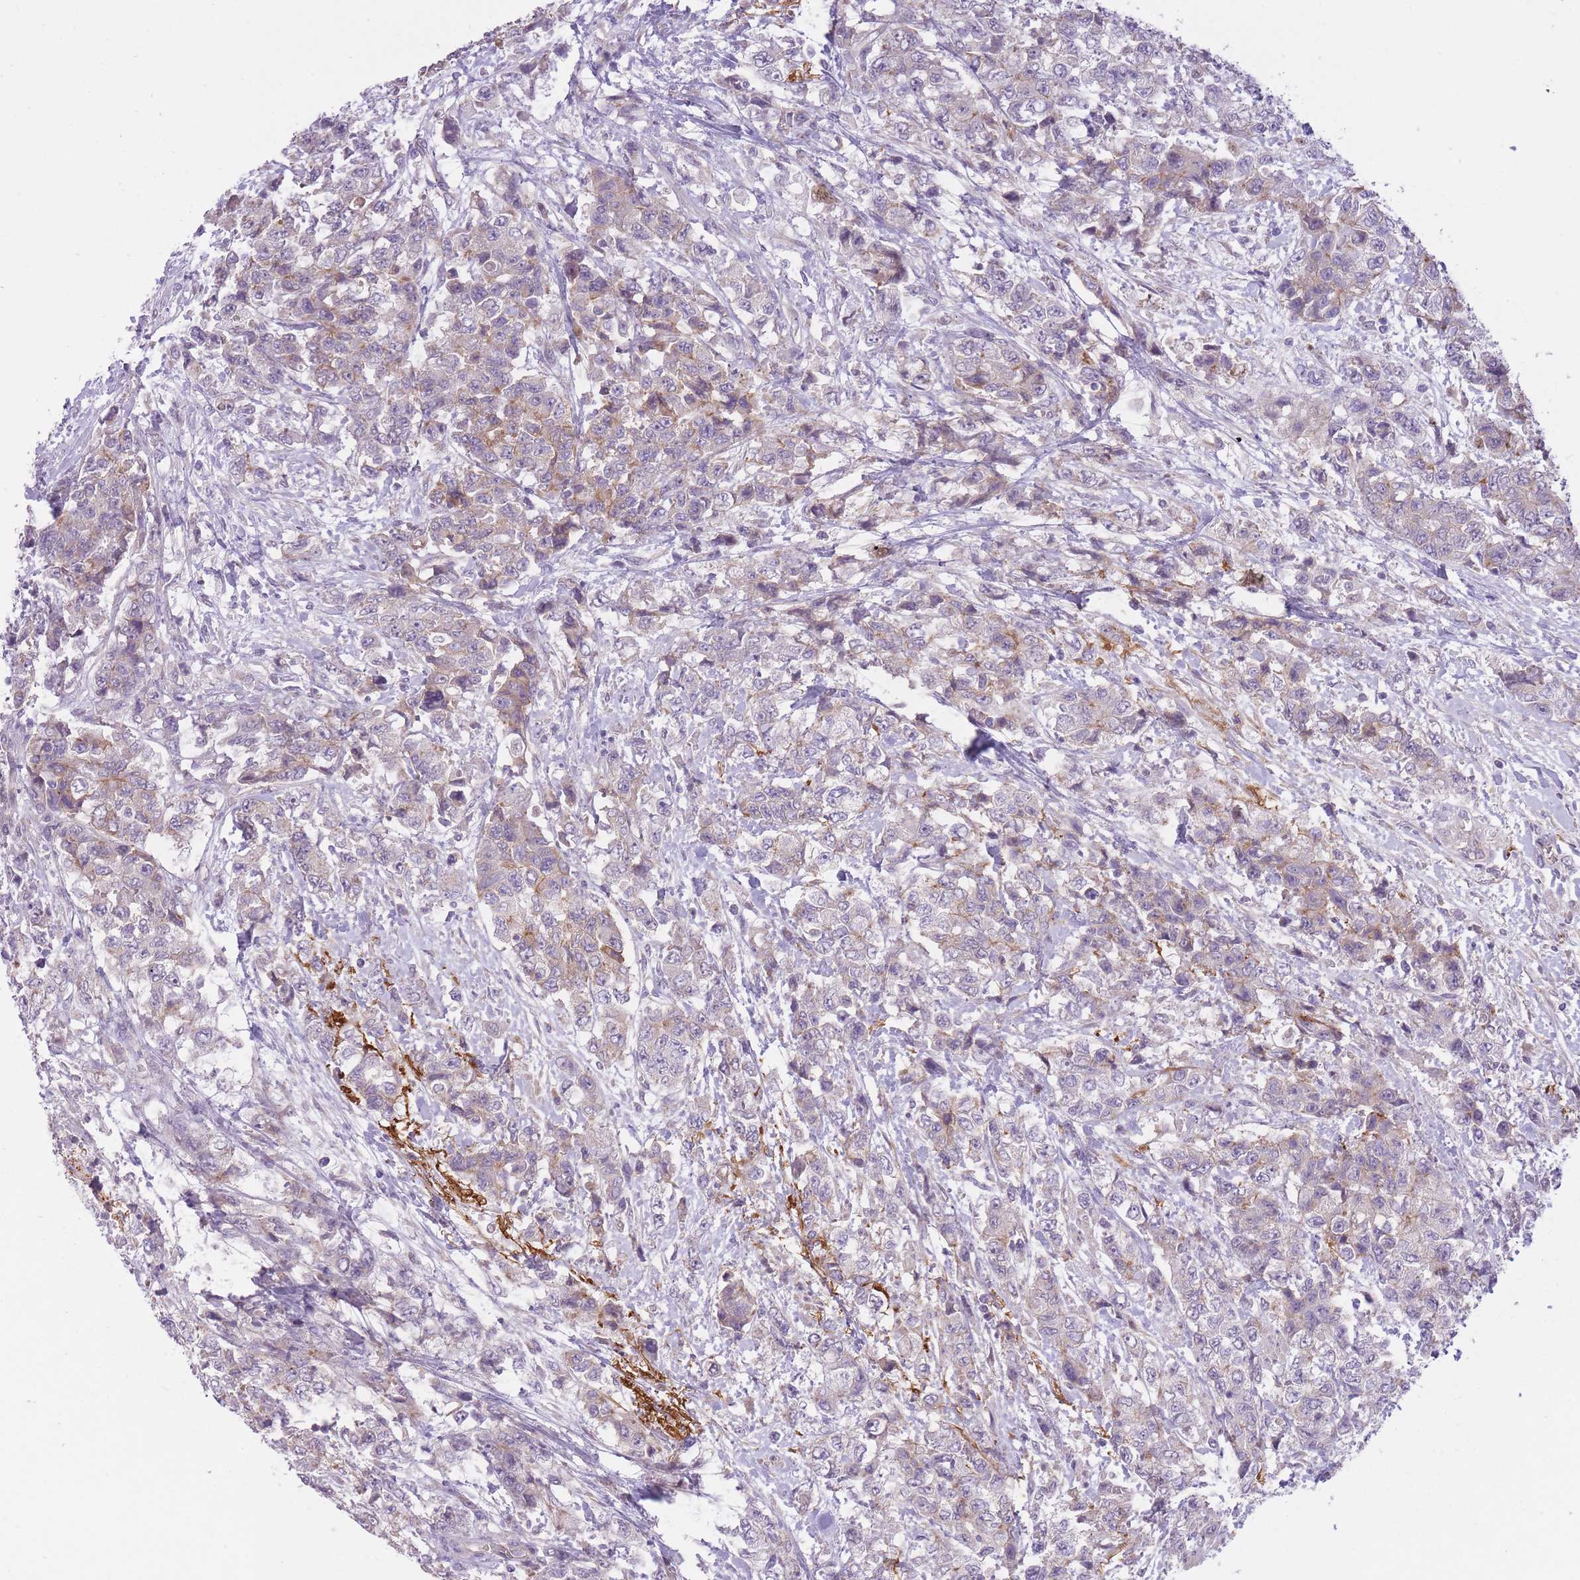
{"staining": {"intensity": "weak", "quantity": "25%-75%", "location": "cytoplasmic/membranous"}, "tissue": "urothelial cancer", "cell_type": "Tumor cells", "image_type": "cancer", "snomed": [{"axis": "morphology", "description": "Urothelial carcinoma, High grade"}, {"axis": "topography", "description": "Urinary bladder"}], "caption": "Protein expression analysis of human high-grade urothelial carcinoma reveals weak cytoplasmic/membranous expression in about 25%-75% of tumor cells. The protein of interest is stained brown, and the nuclei are stained in blue (DAB (3,3'-diaminobenzidine) IHC with brightfield microscopy, high magnification).", "gene": "REV1", "patient": {"sex": "female", "age": 78}}